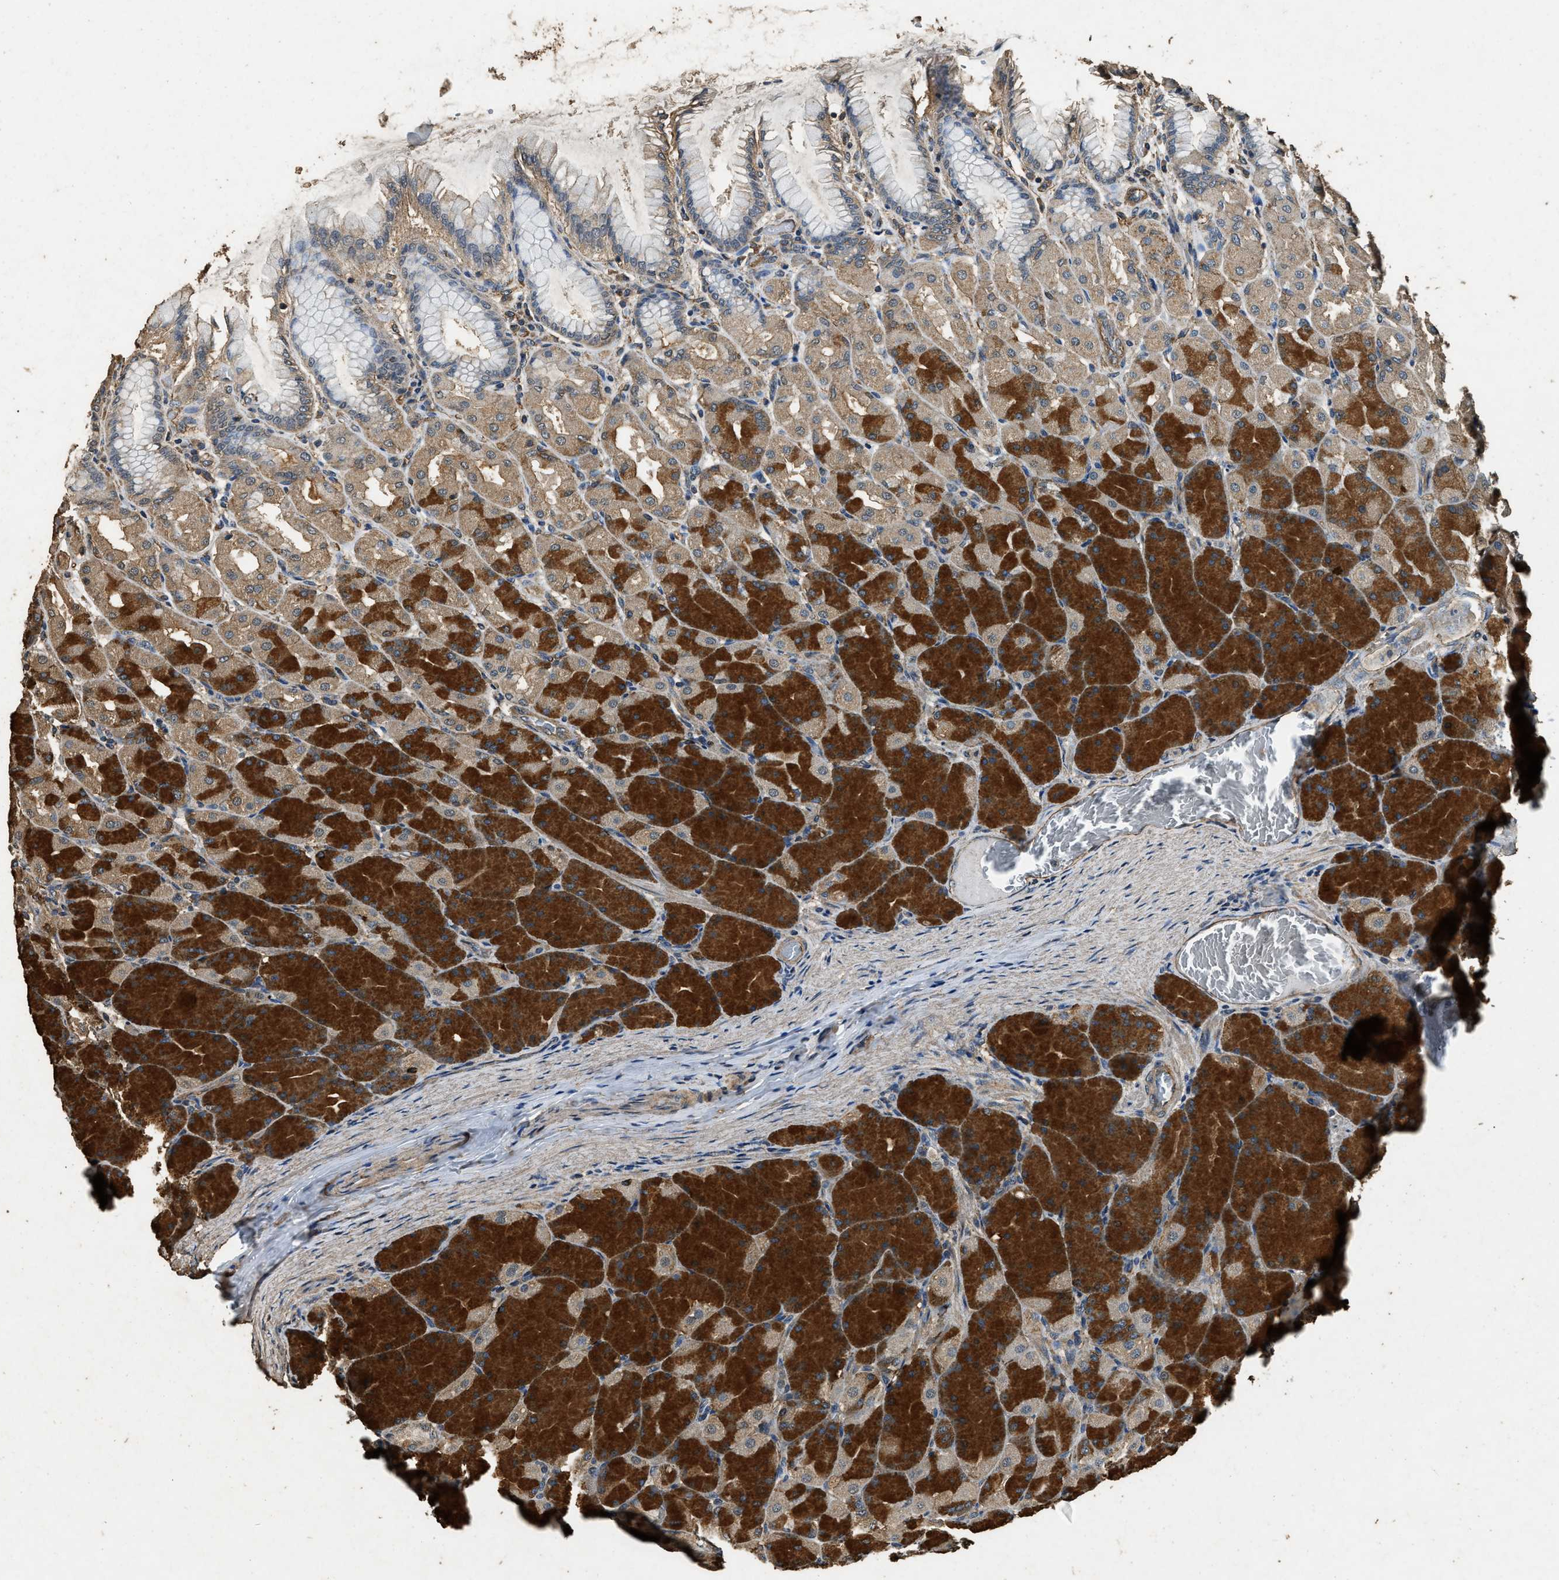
{"staining": {"intensity": "strong", "quantity": "25%-75%", "location": "cytoplasmic/membranous"}, "tissue": "stomach", "cell_type": "Glandular cells", "image_type": "normal", "snomed": [{"axis": "morphology", "description": "Normal tissue, NOS"}, {"axis": "topography", "description": "Stomach, upper"}], "caption": "The photomicrograph demonstrates staining of unremarkable stomach, revealing strong cytoplasmic/membranous protein positivity (brown color) within glandular cells.", "gene": "MIB1", "patient": {"sex": "female", "age": 56}}